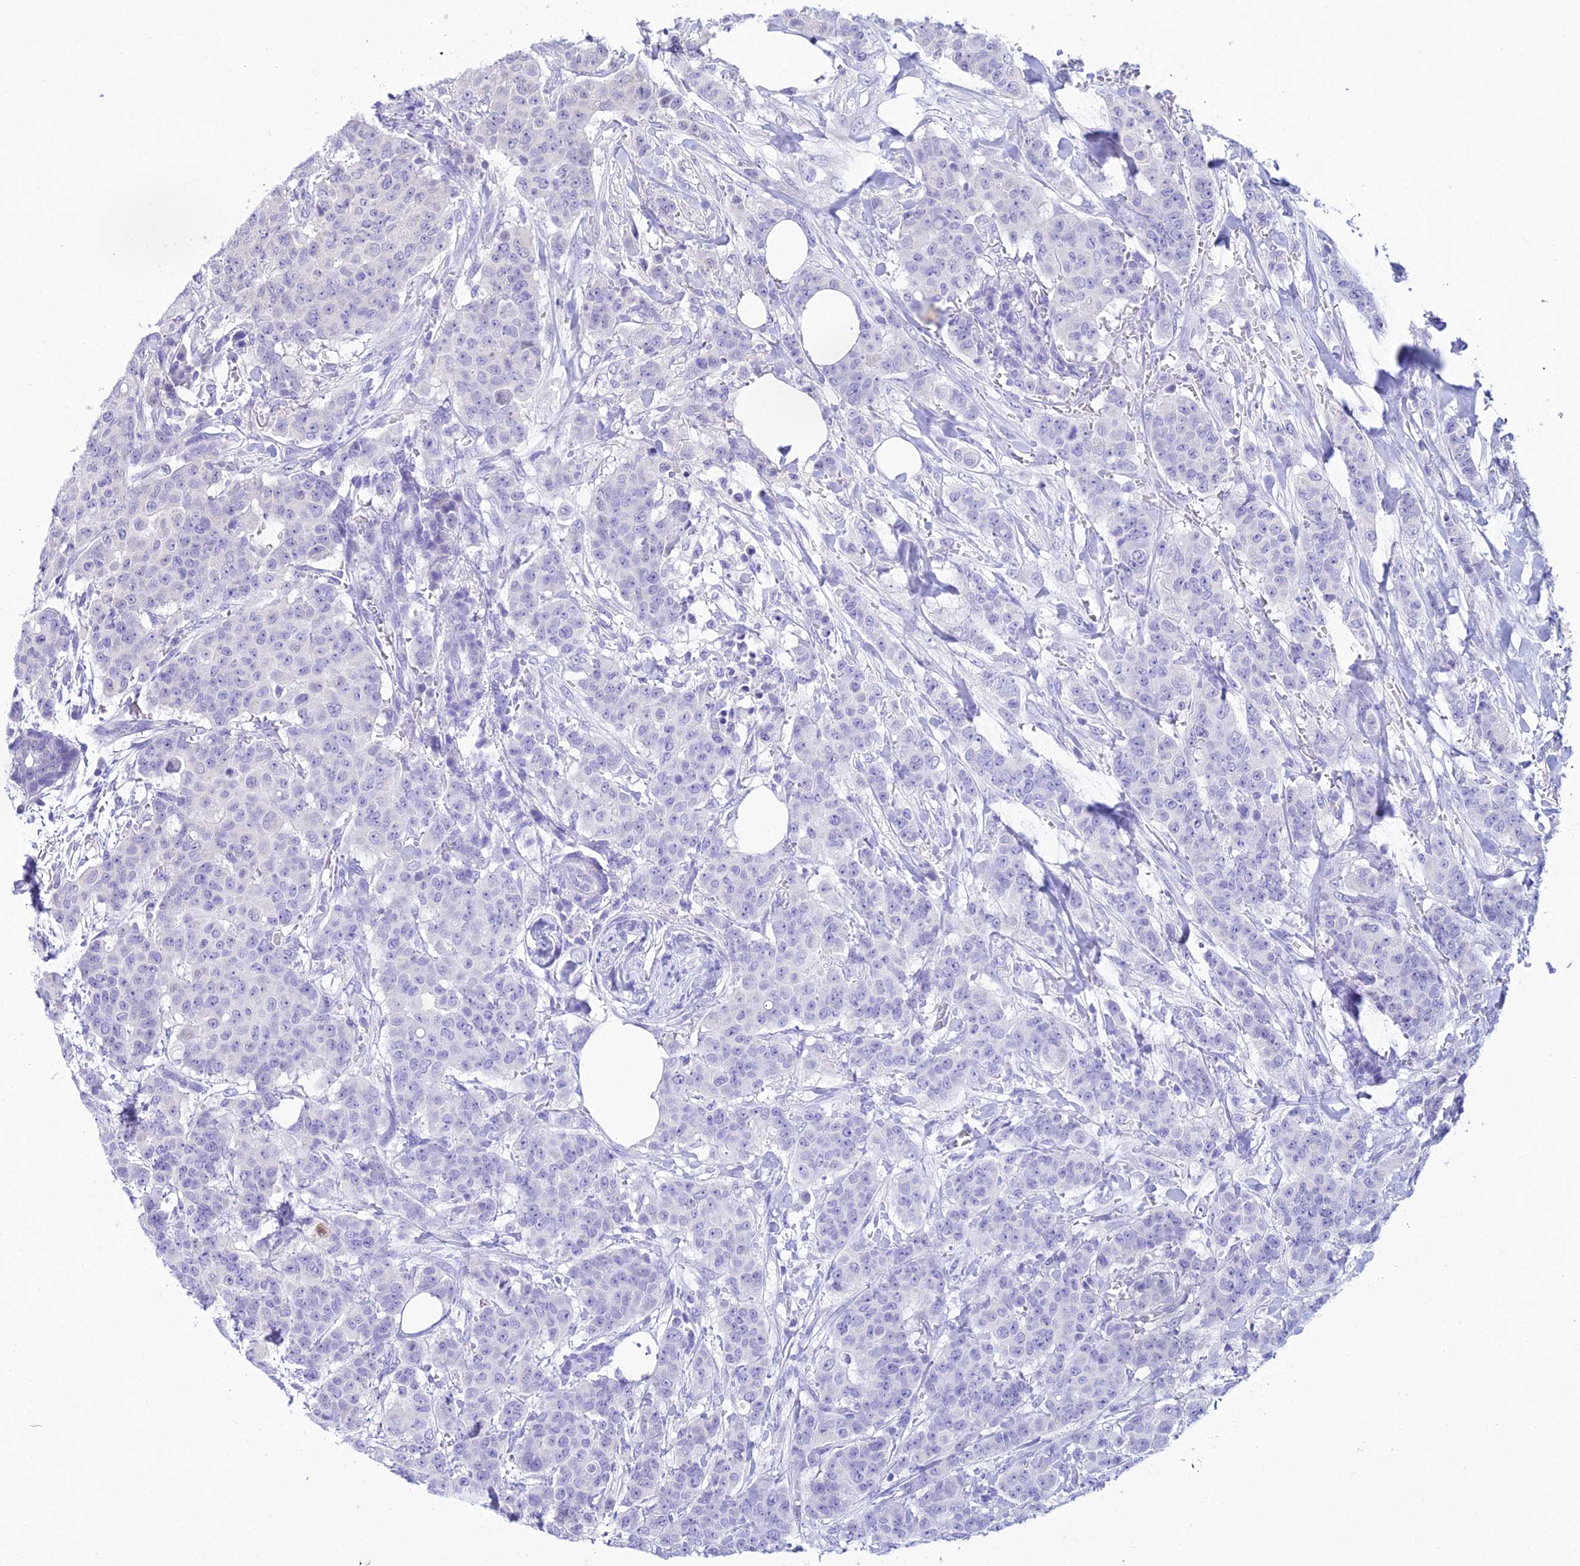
{"staining": {"intensity": "negative", "quantity": "none", "location": "none"}, "tissue": "breast cancer", "cell_type": "Tumor cells", "image_type": "cancer", "snomed": [{"axis": "morphology", "description": "Duct carcinoma"}, {"axis": "topography", "description": "Breast"}], "caption": "A histopathology image of human breast intraductal carcinoma is negative for staining in tumor cells.", "gene": "ZMIZ1", "patient": {"sex": "female", "age": 40}}